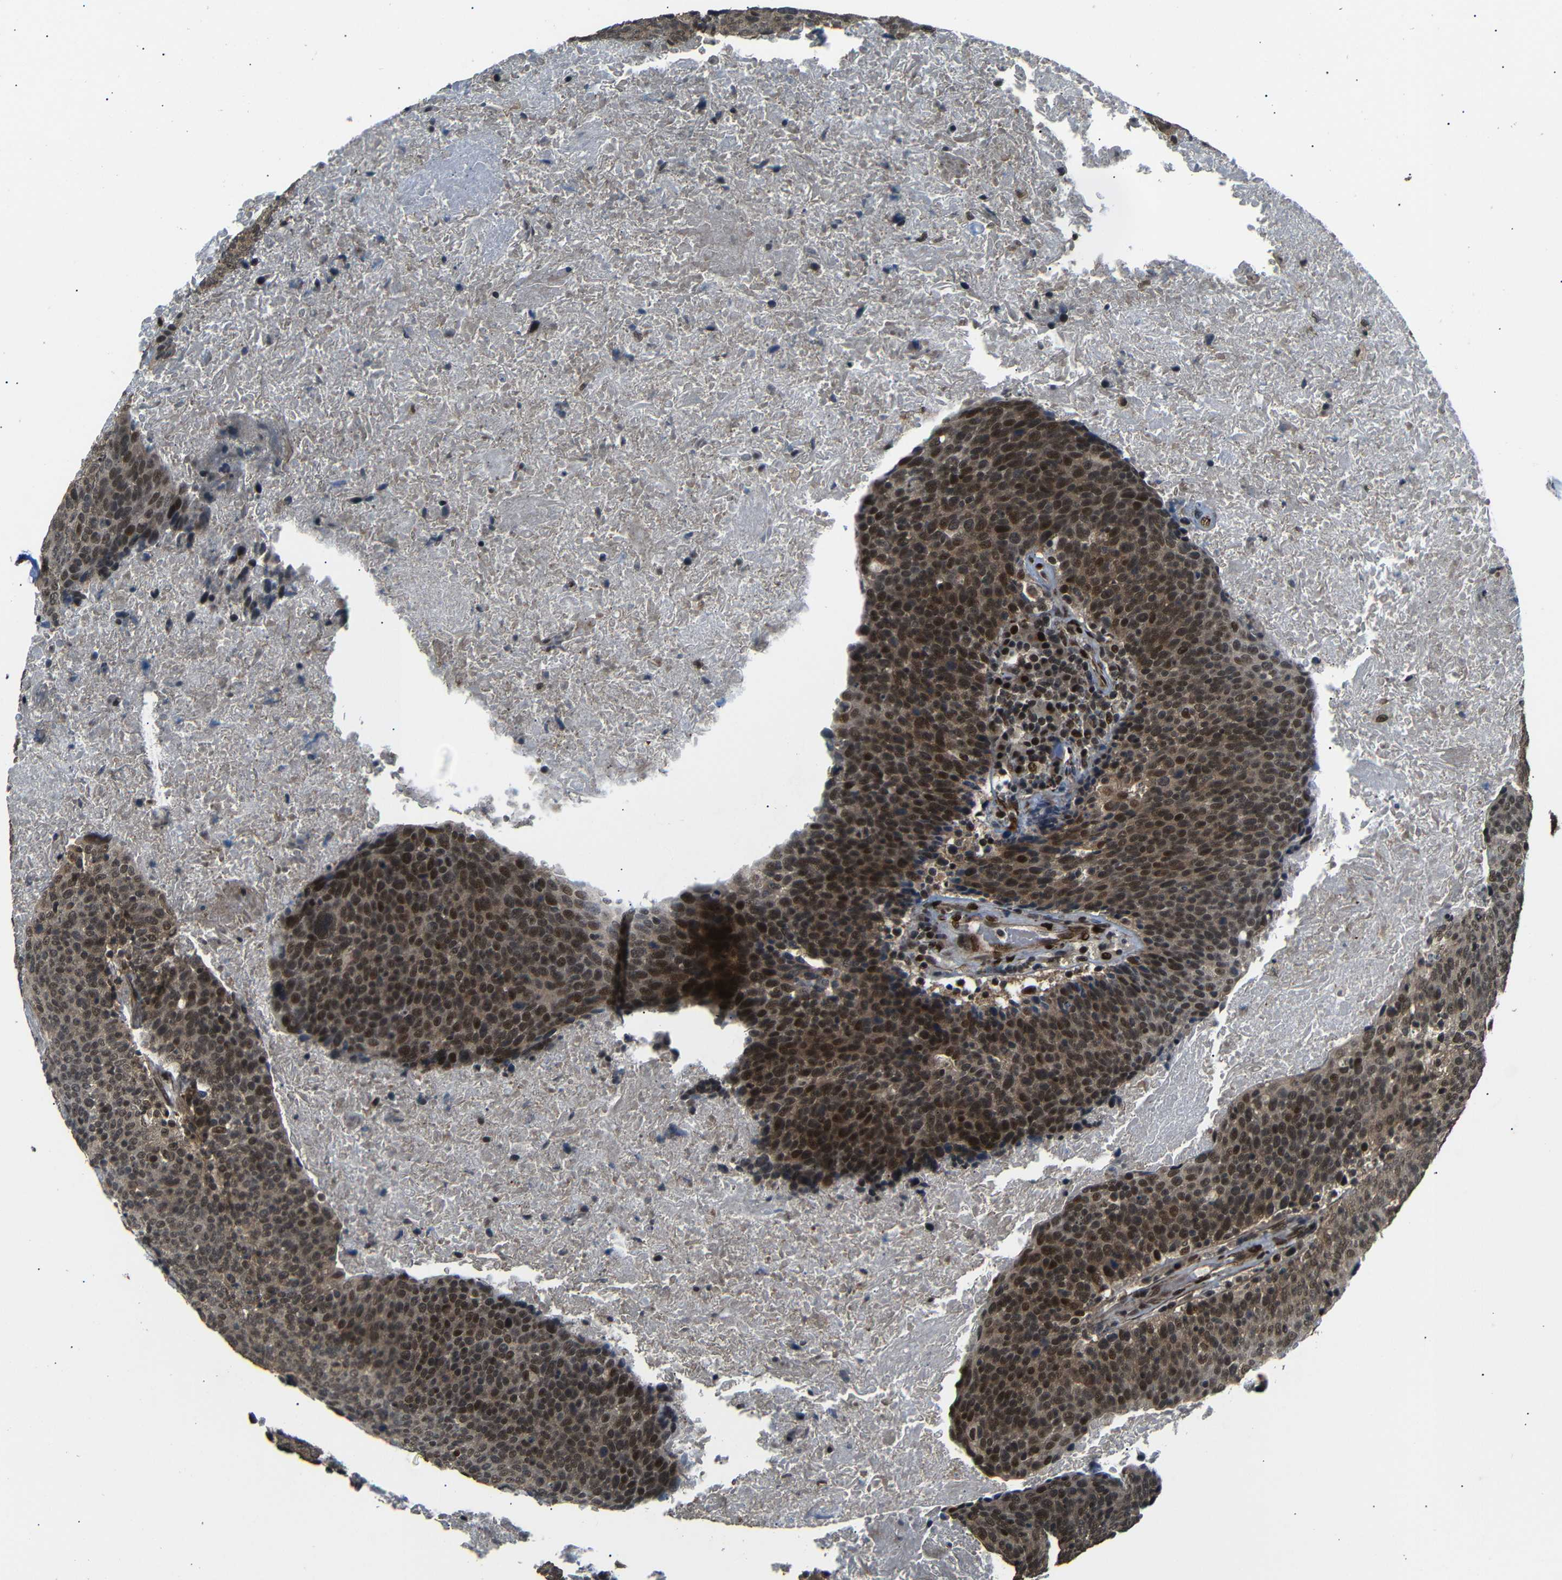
{"staining": {"intensity": "strong", "quantity": ">75%", "location": "cytoplasmic/membranous,nuclear"}, "tissue": "head and neck cancer", "cell_type": "Tumor cells", "image_type": "cancer", "snomed": [{"axis": "morphology", "description": "Squamous cell carcinoma, NOS"}, {"axis": "morphology", "description": "Squamous cell carcinoma, metastatic, NOS"}, {"axis": "topography", "description": "Lymph node"}, {"axis": "topography", "description": "Head-Neck"}], "caption": "Head and neck cancer (metastatic squamous cell carcinoma) tissue exhibits strong cytoplasmic/membranous and nuclear expression in approximately >75% of tumor cells (Stains: DAB in brown, nuclei in blue, Microscopy: brightfield microscopy at high magnification).", "gene": "TBX2", "patient": {"sex": "male", "age": 62}}